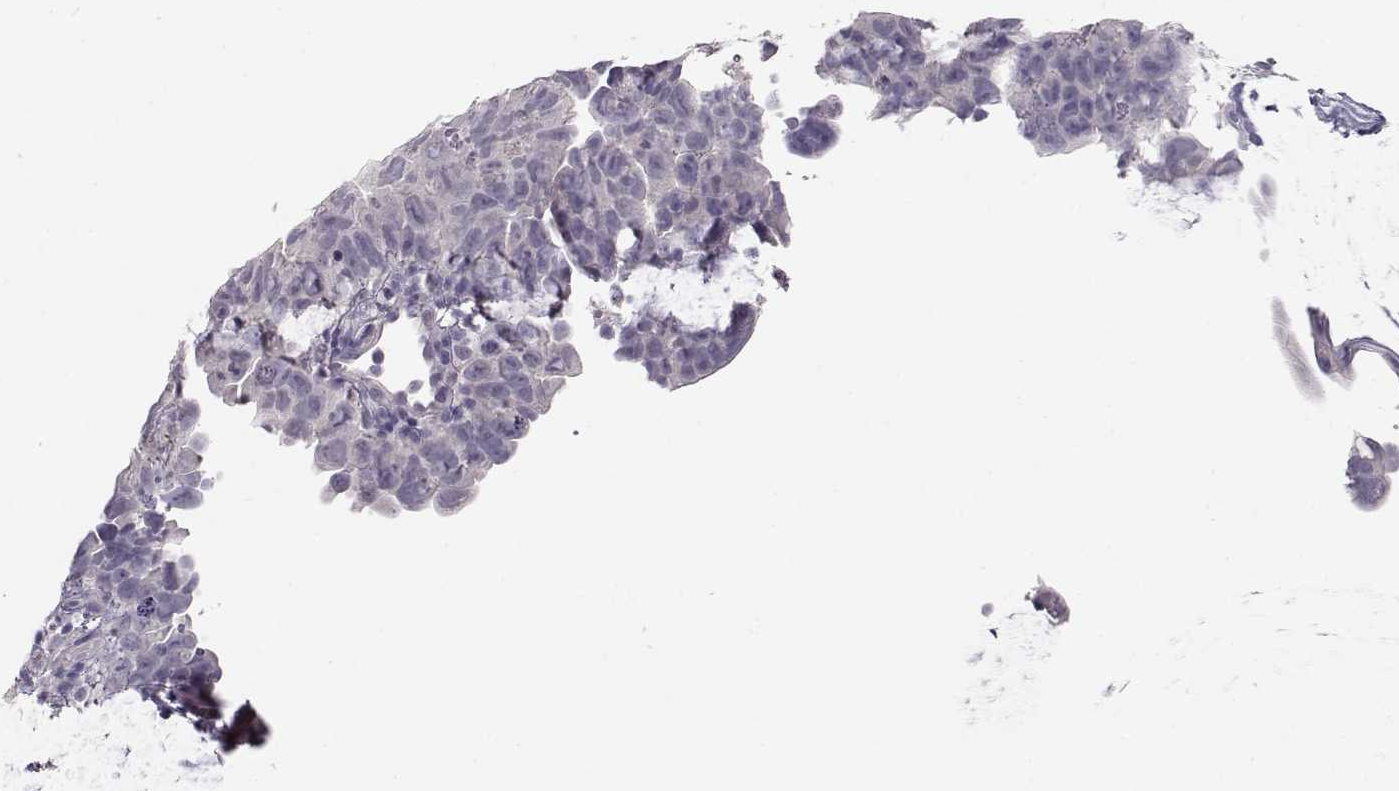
{"staining": {"intensity": "negative", "quantity": "none", "location": "none"}, "tissue": "testis cancer", "cell_type": "Tumor cells", "image_type": "cancer", "snomed": [{"axis": "morphology", "description": "Normal tissue, NOS"}, {"axis": "morphology", "description": "Carcinoma, Embryonal, NOS"}, {"axis": "topography", "description": "Testis"}, {"axis": "topography", "description": "Epididymis"}], "caption": "Testis embryonal carcinoma was stained to show a protein in brown. There is no significant positivity in tumor cells. The staining was performed using DAB (3,3'-diaminobenzidine) to visualize the protein expression in brown, while the nuclei were stained in blue with hematoxylin (Magnification: 20x).", "gene": "MAGEC1", "patient": {"sex": "male", "age": 24}}